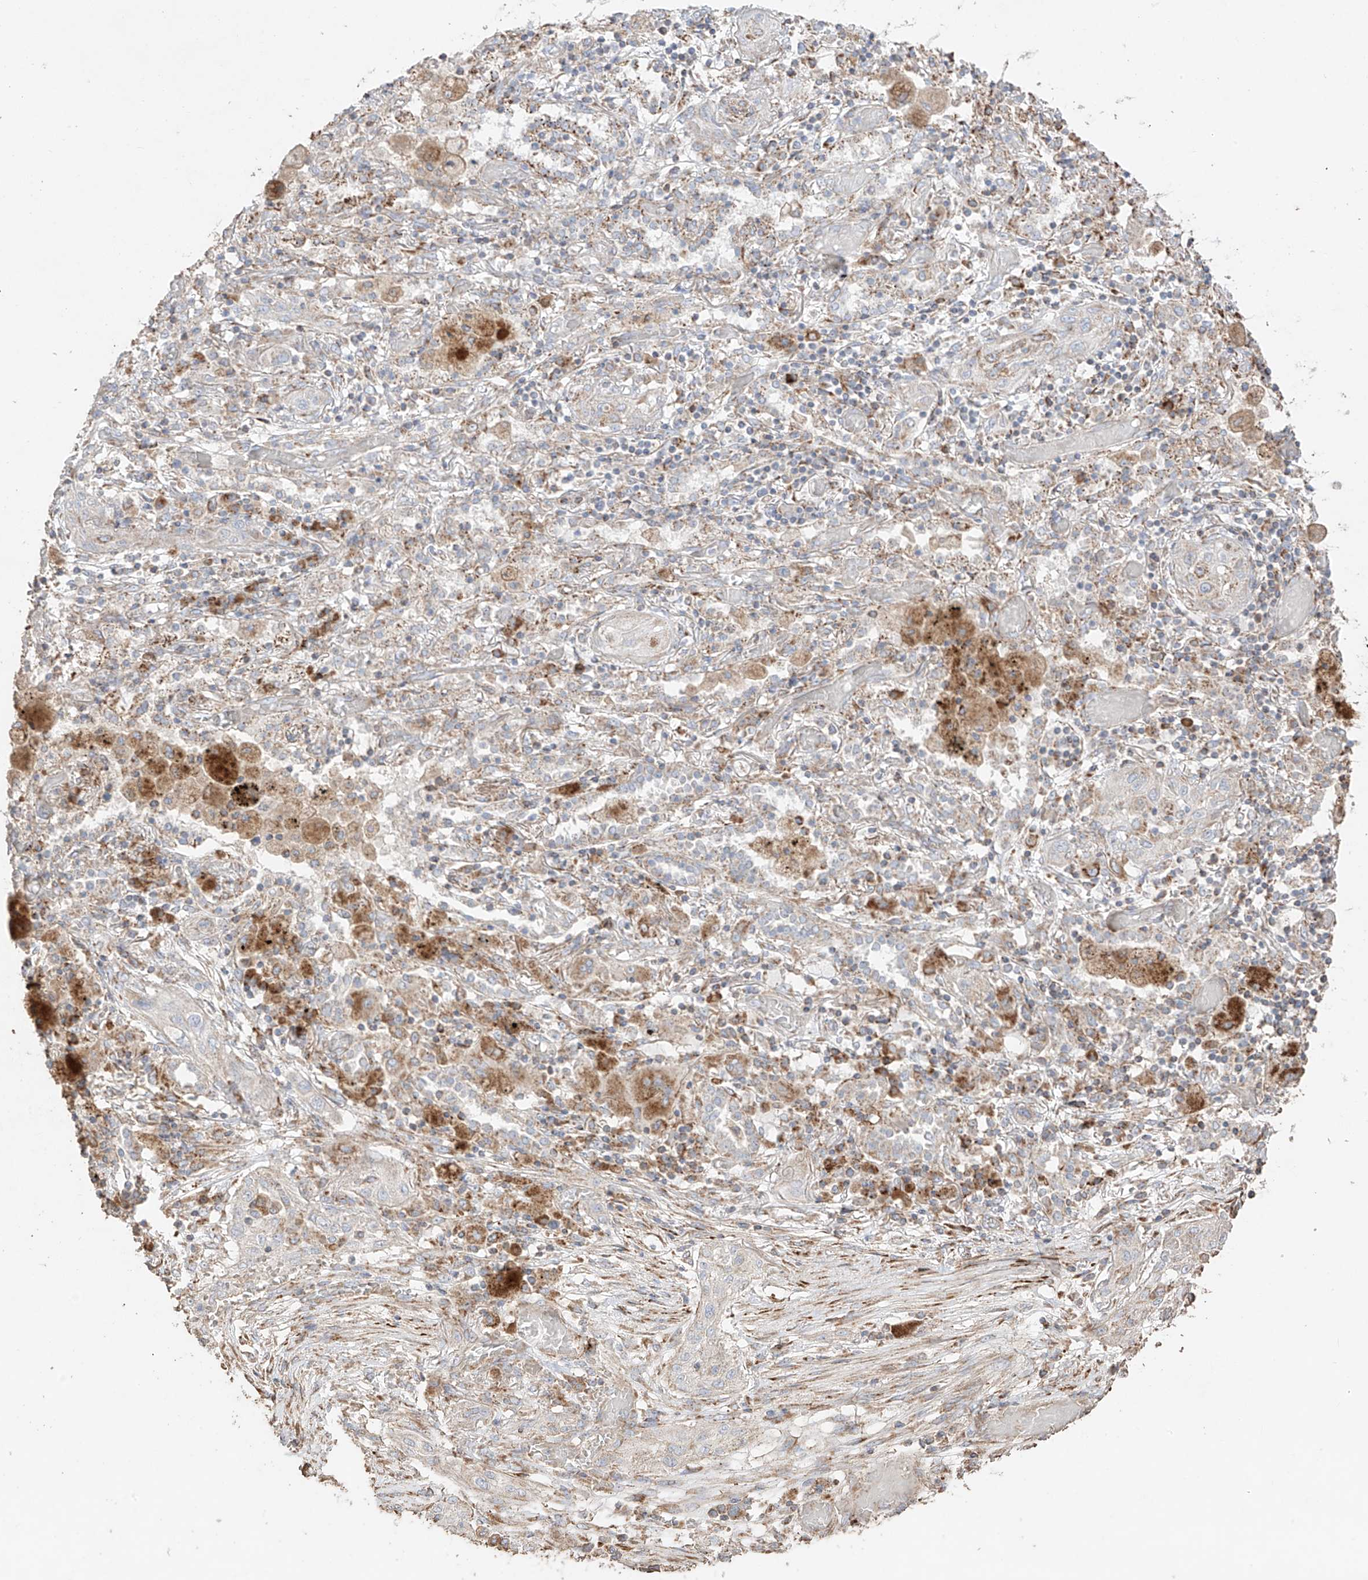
{"staining": {"intensity": "negative", "quantity": "none", "location": "none"}, "tissue": "lung cancer", "cell_type": "Tumor cells", "image_type": "cancer", "snomed": [{"axis": "morphology", "description": "Squamous cell carcinoma, NOS"}, {"axis": "topography", "description": "Lung"}], "caption": "This is an immunohistochemistry micrograph of squamous cell carcinoma (lung). There is no staining in tumor cells.", "gene": "COLGALT2", "patient": {"sex": "female", "age": 47}}